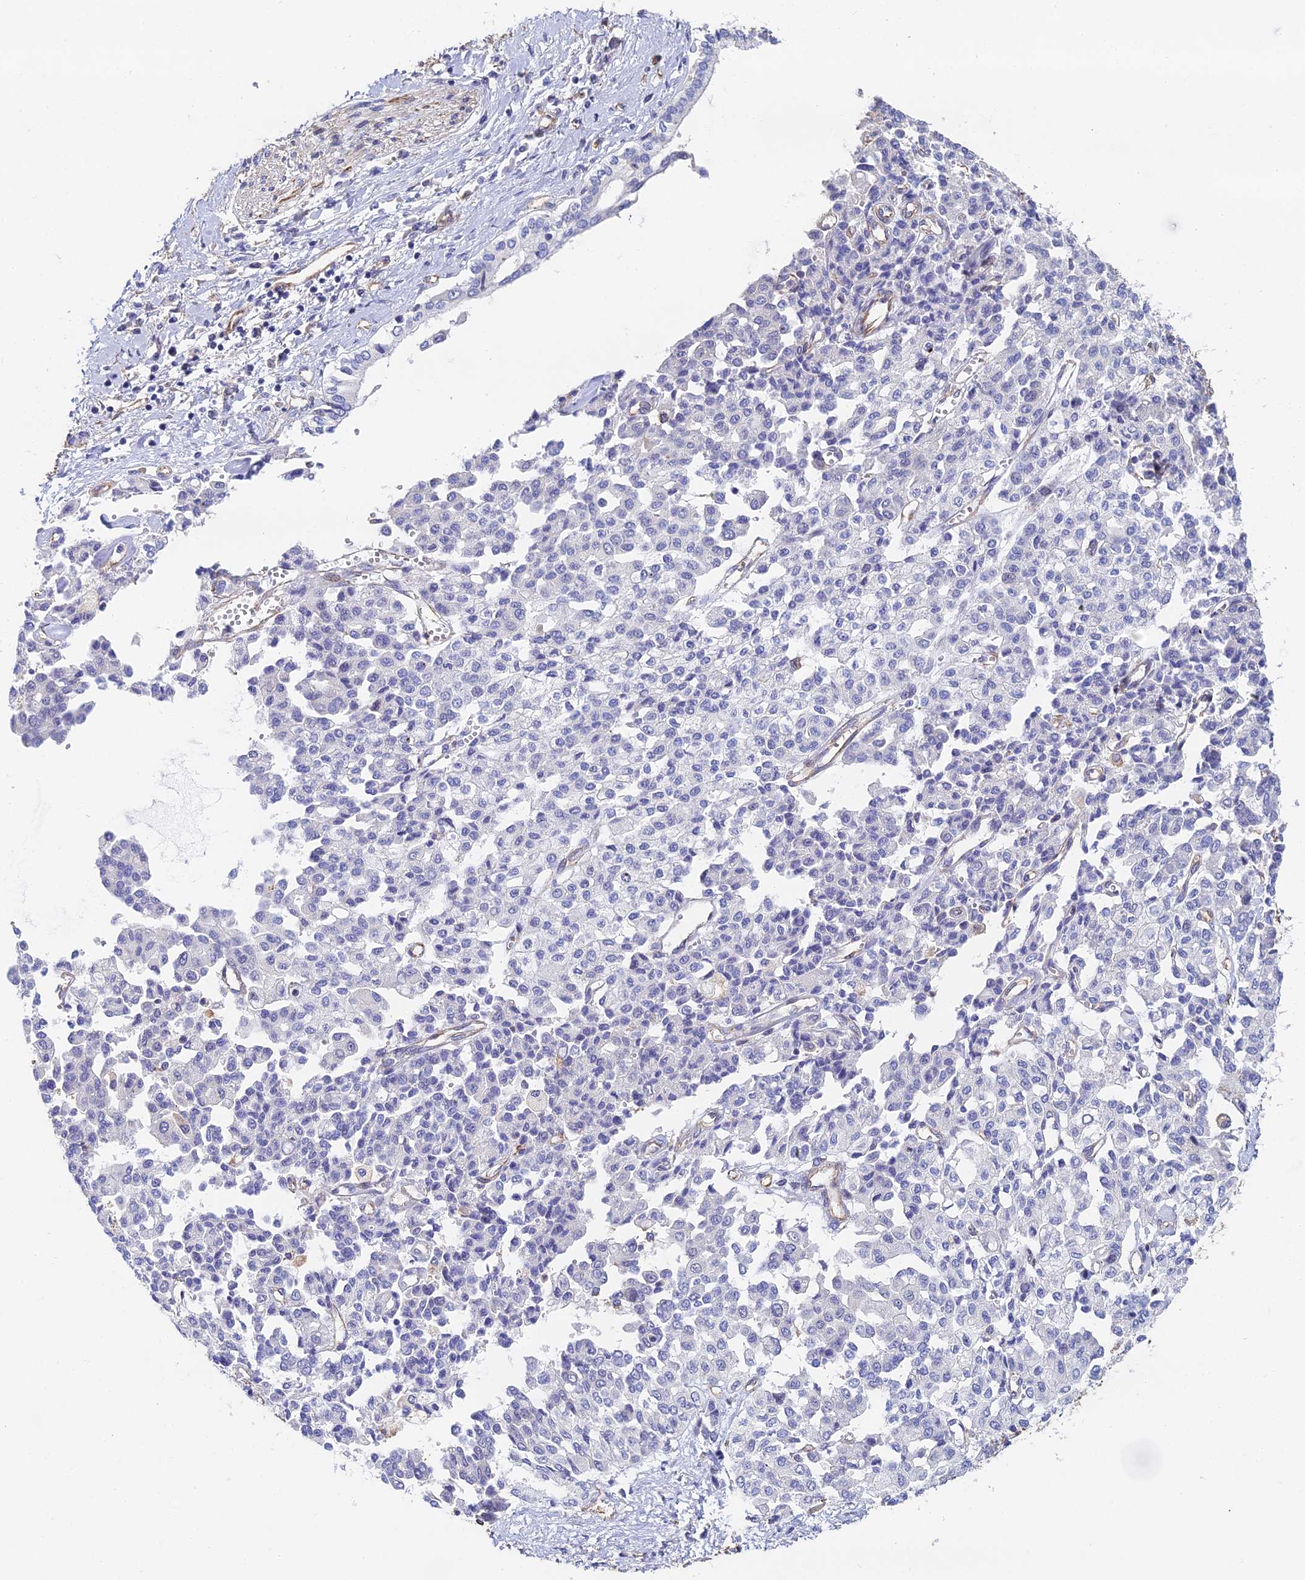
{"staining": {"intensity": "negative", "quantity": "none", "location": "none"}, "tissue": "liver cancer", "cell_type": "Tumor cells", "image_type": "cancer", "snomed": [{"axis": "morphology", "description": "Cholangiocarcinoma"}, {"axis": "topography", "description": "Liver"}], "caption": "A high-resolution photomicrograph shows immunohistochemistry (IHC) staining of liver cholangiocarcinoma, which reveals no significant expression in tumor cells.", "gene": "ENSG00000268674", "patient": {"sex": "female", "age": 77}}